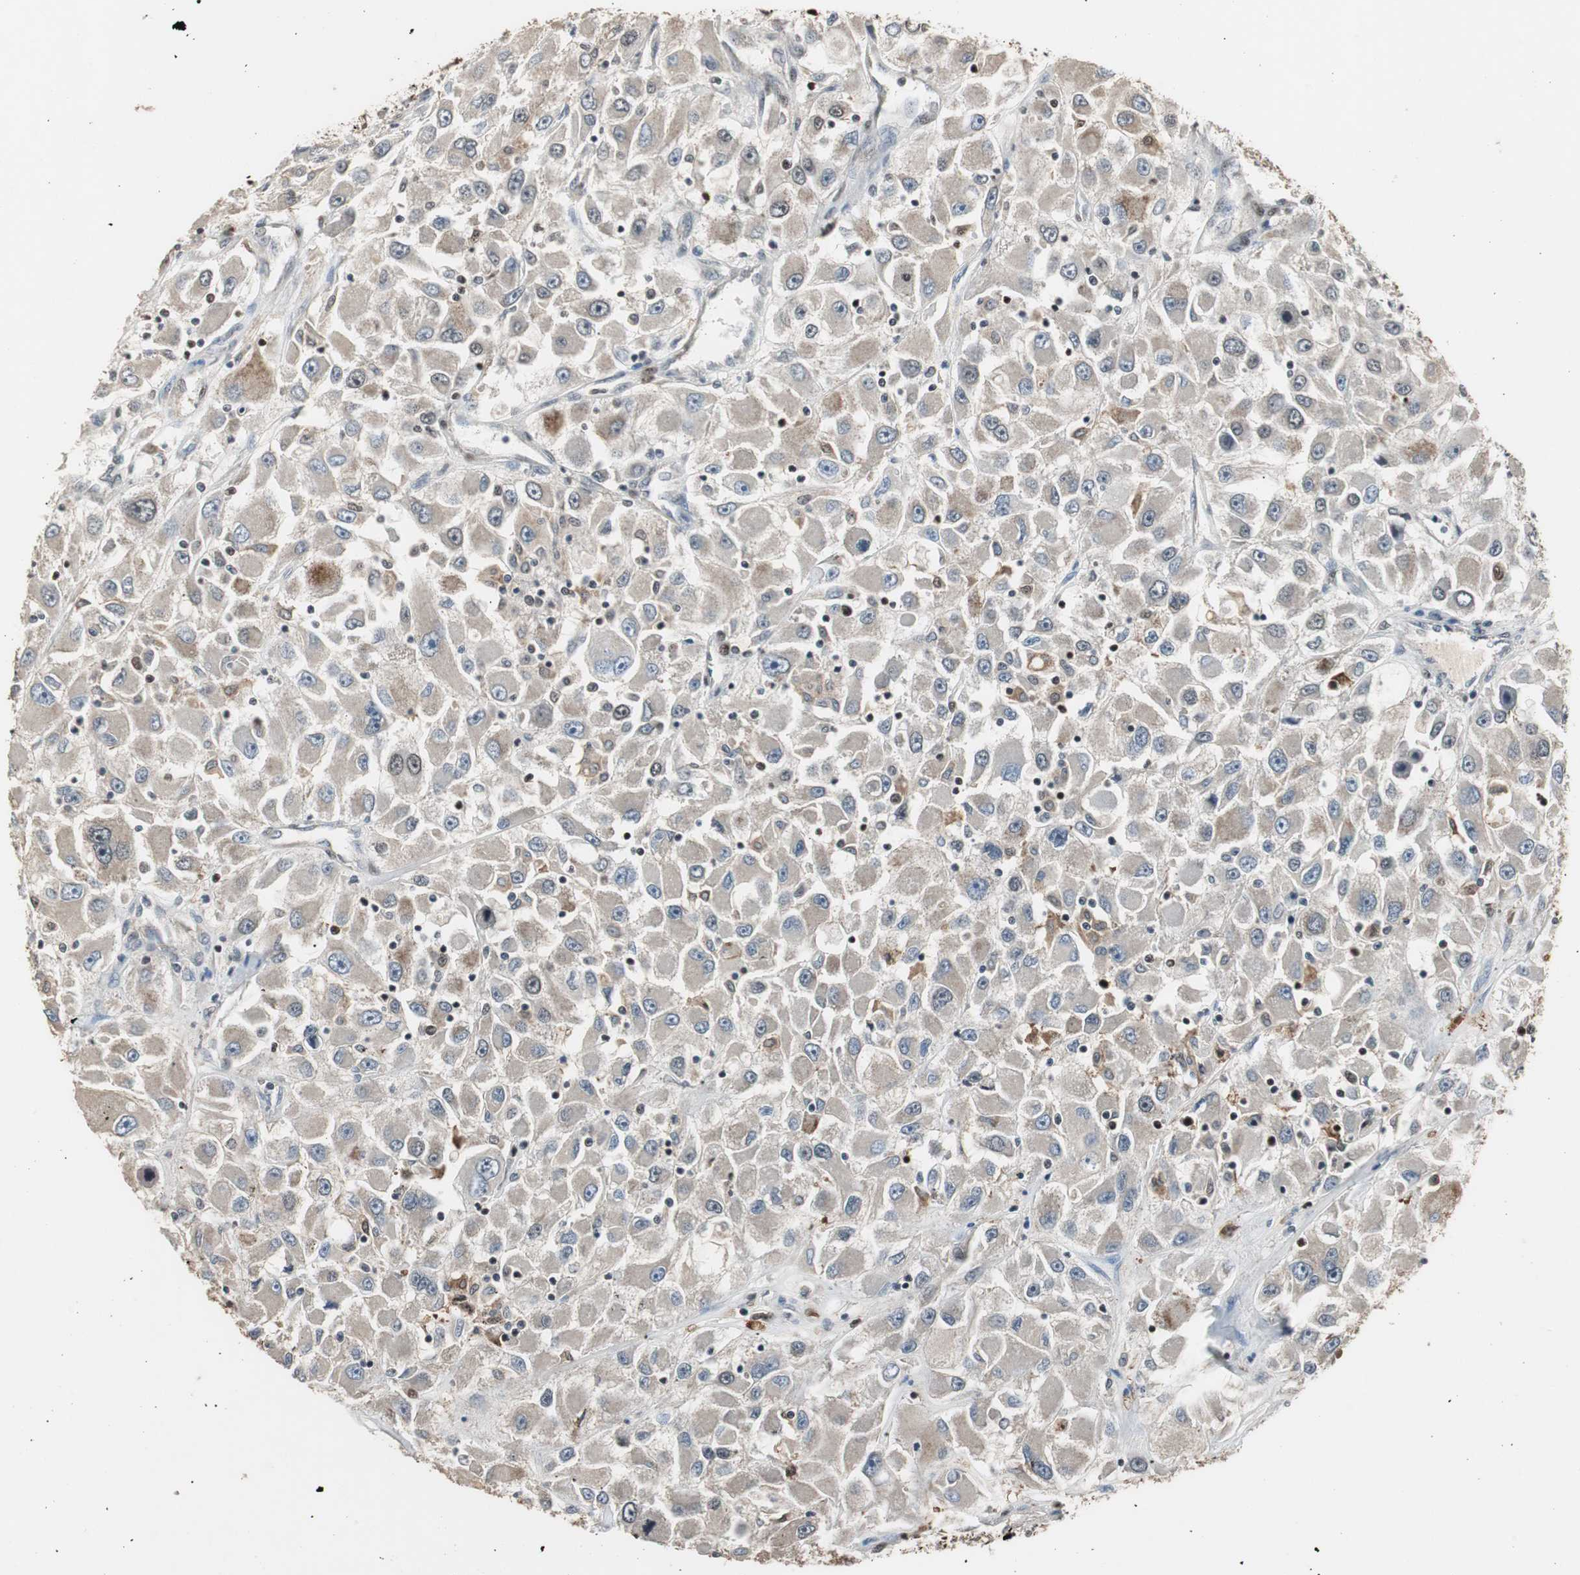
{"staining": {"intensity": "moderate", "quantity": "25%-75%", "location": "cytoplasmic/membranous"}, "tissue": "renal cancer", "cell_type": "Tumor cells", "image_type": "cancer", "snomed": [{"axis": "morphology", "description": "Adenocarcinoma, NOS"}, {"axis": "topography", "description": "Kidney"}], "caption": "IHC micrograph of neoplastic tissue: renal adenocarcinoma stained using immunohistochemistry exhibits medium levels of moderate protein expression localized specifically in the cytoplasmic/membranous of tumor cells, appearing as a cytoplasmic/membranous brown color.", "gene": "FEN1", "patient": {"sex": "female", "age": 52}}